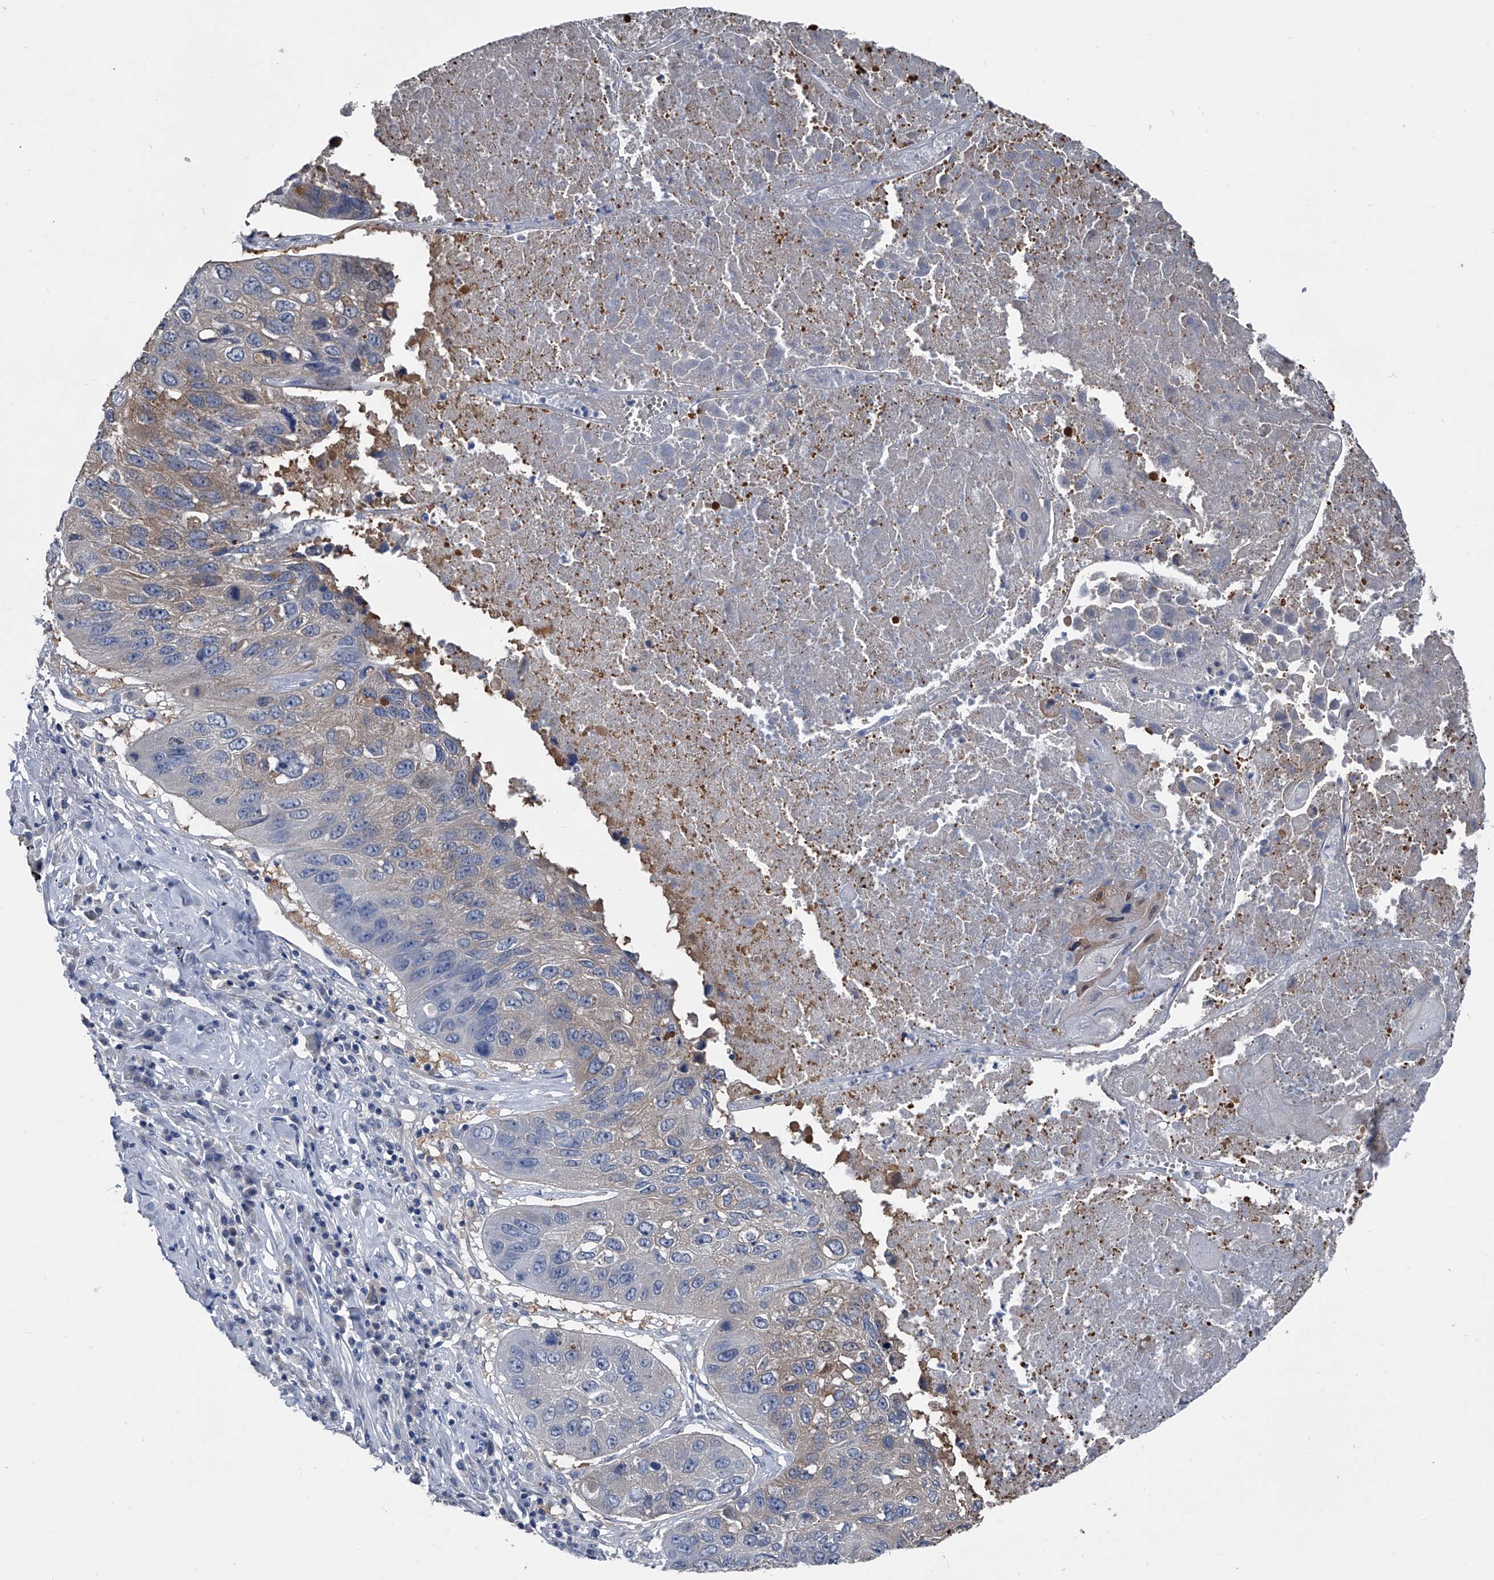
{"staining": {"intensity": "weak", "quantity": "25%-75%", "location": "cytoplasmic/membranous"}, "tissue": "lung cancer", "cell_type": "Tumor cells", "image_type": "cancer", "snomed": [{"axis": "morphology", "description": "Squamous cell carcinoma, NOS"}, {"axis": "topography", "description": "Lung"}], "caption": "Human lung cancer stained with a brown dye reveals weak cytoplasmic/membranous positive staining in approximately 25%-75% of tumor cells.", "gene": "KIF13A", "patient": {"sex": "male", "age": 61}}